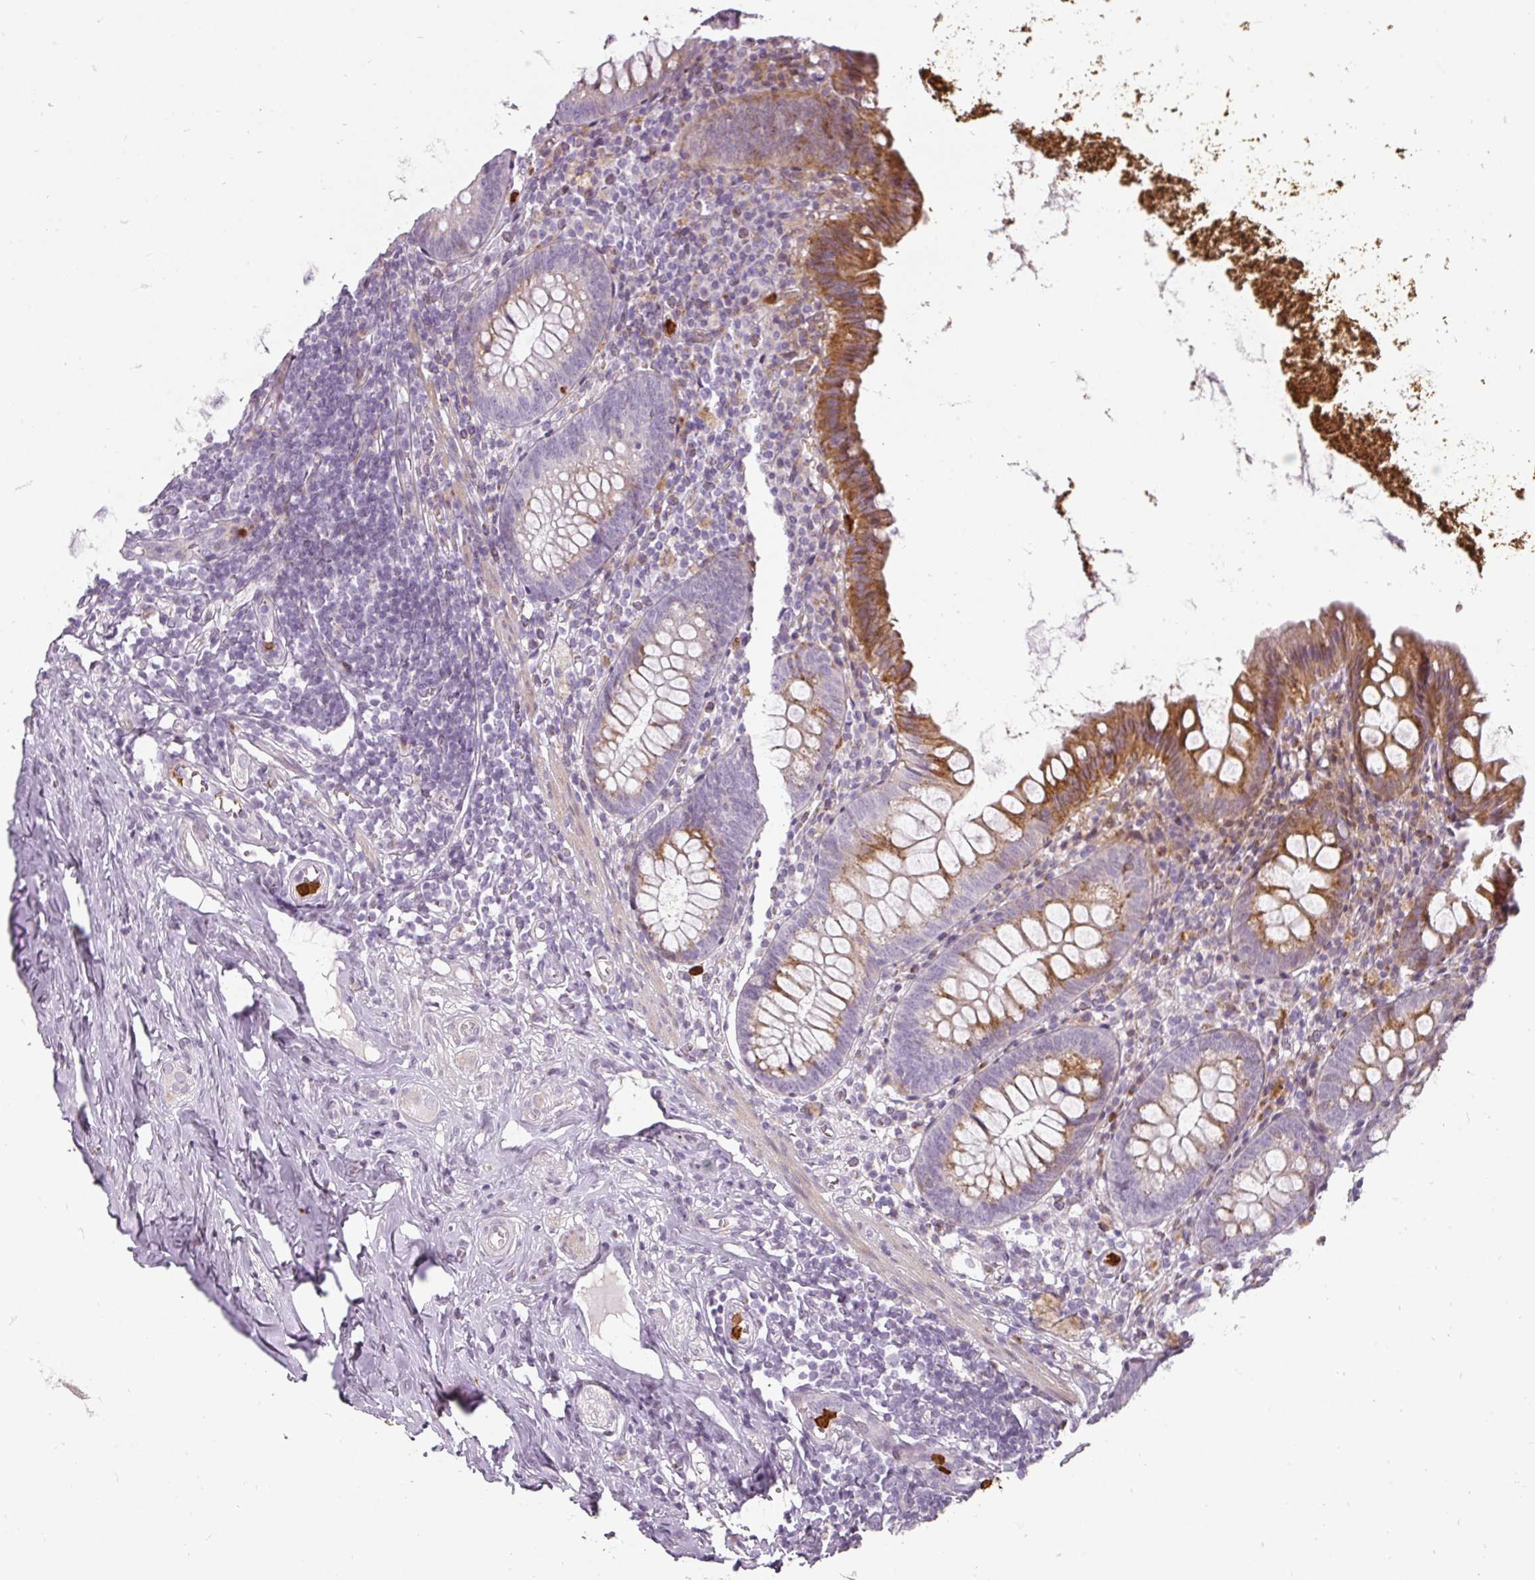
{"staining": {"intensity": "moderate", "quantity": "25%-75%", "location": "cytoplasmic/membranous"}, "tissue": "appendix", "cell_type": "Glandular cells", "image_type": "normal", "snomed": [{"axis": "morphology", "description": "Normal tissue, NOS"}, {"axis": "topography", "description": "Appendix"}], "caption": "This histopathology image displays normal appendix stained with immunohistochemistry to label a protein in brown. The cytoplasmic/membranous of glandular cells show moderate positivity for the protein. Nuclei are counter-stained blue.", "gene": "BIK", "patient": {"sex": "female", "age": 51}}